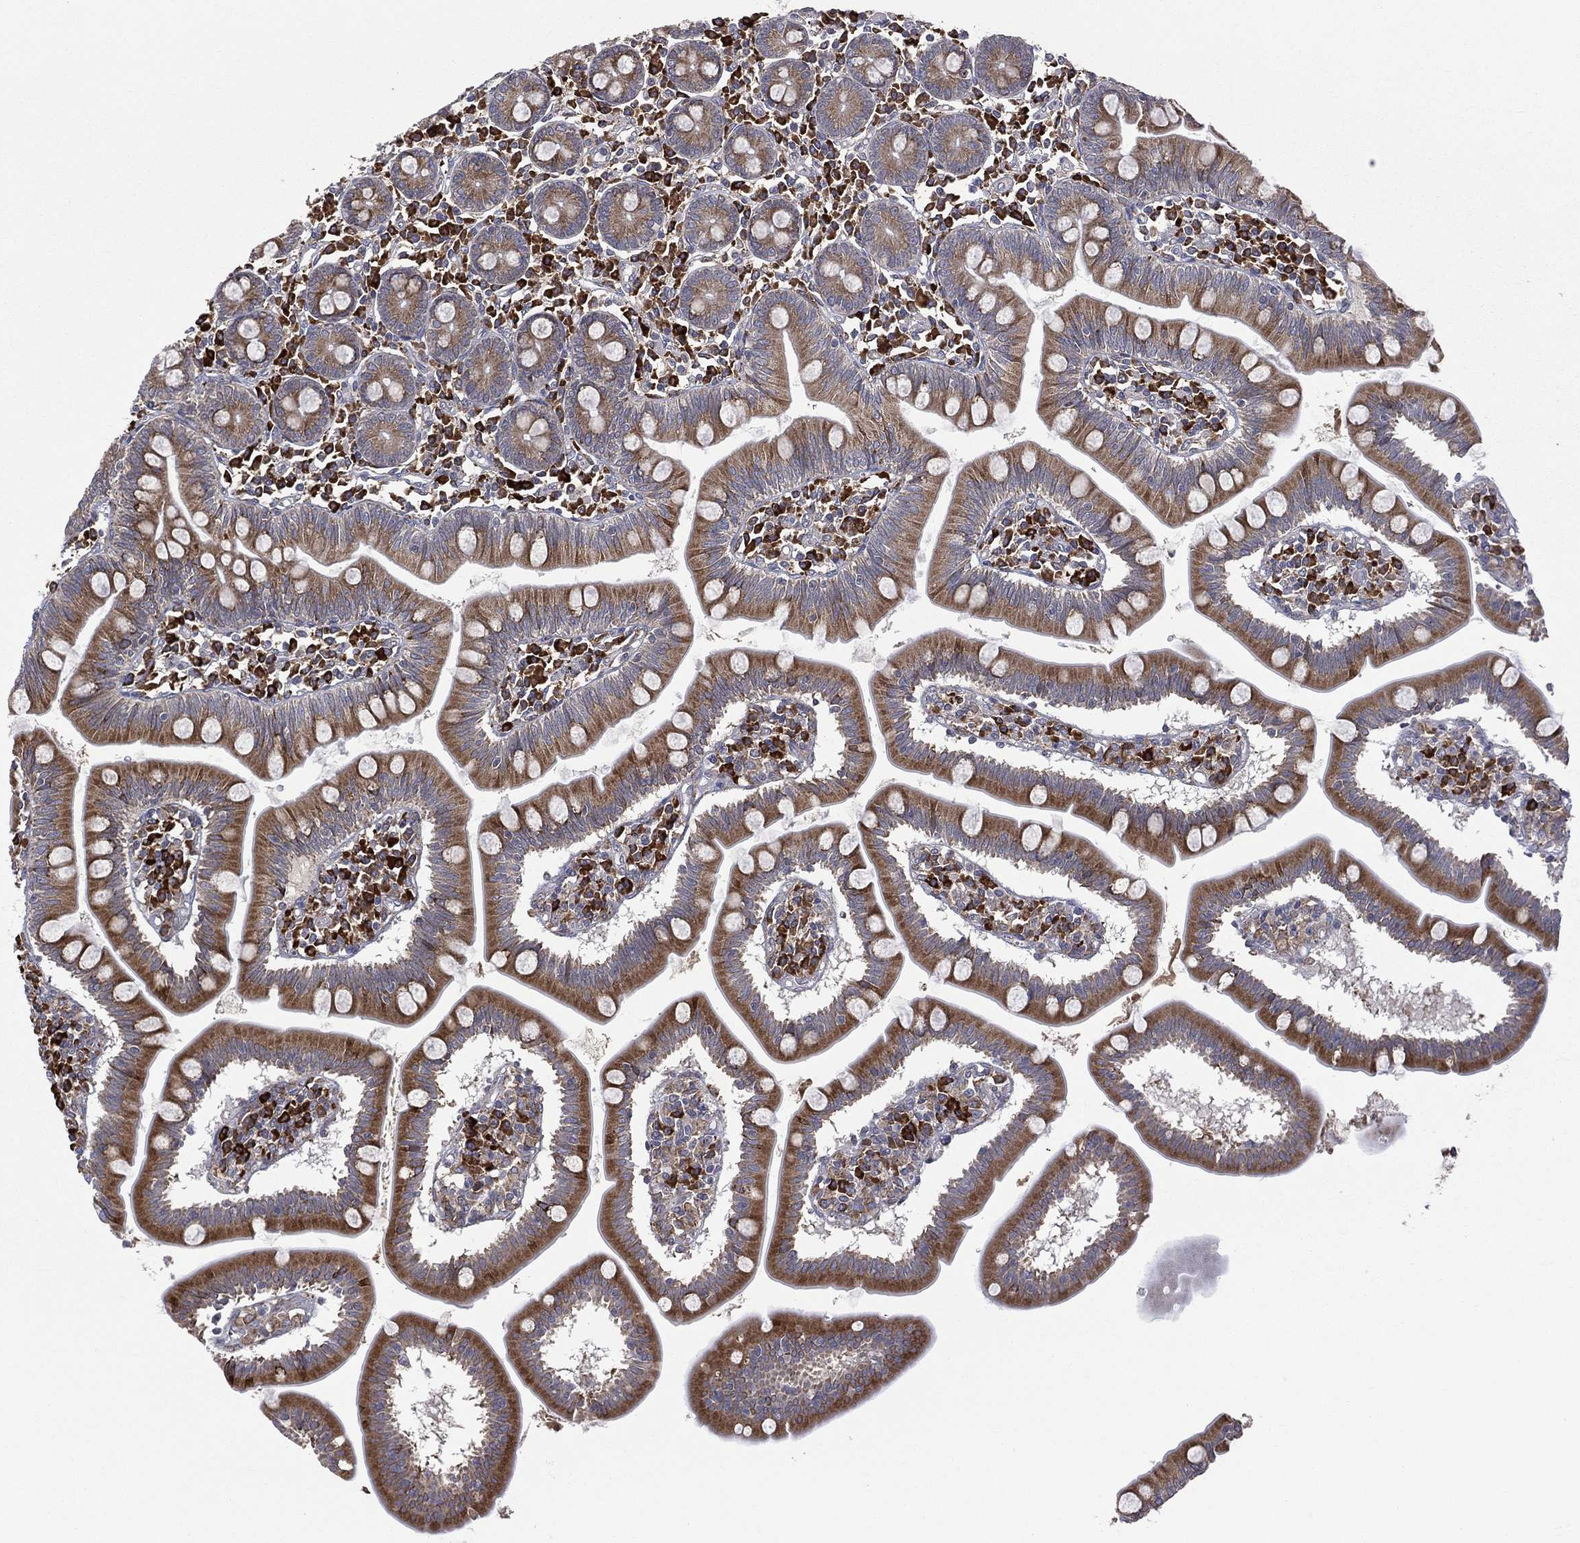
{"staining": {"intensity": "moderate", "quantity": ">75%", "location": "cytoplasmic/membranous"}, "tissue": "small intestine", "cell_type": "Glandular cells", "image_type": "normal", "snomed": [{"axis": "morphology", "description": "Normal tissue, NOS"}, {"axis": "topography", "description": "Small intestine"}], "caption": "This histopathology image exhibits immunohistochemistry (IHC) staining of normal small intestine, with medium moderate cytoplasmic/membranous positivity in approximately >75% of glandular cells.", "gene": "C20orf96", "patient": {"sex": "male", "age": 88}}